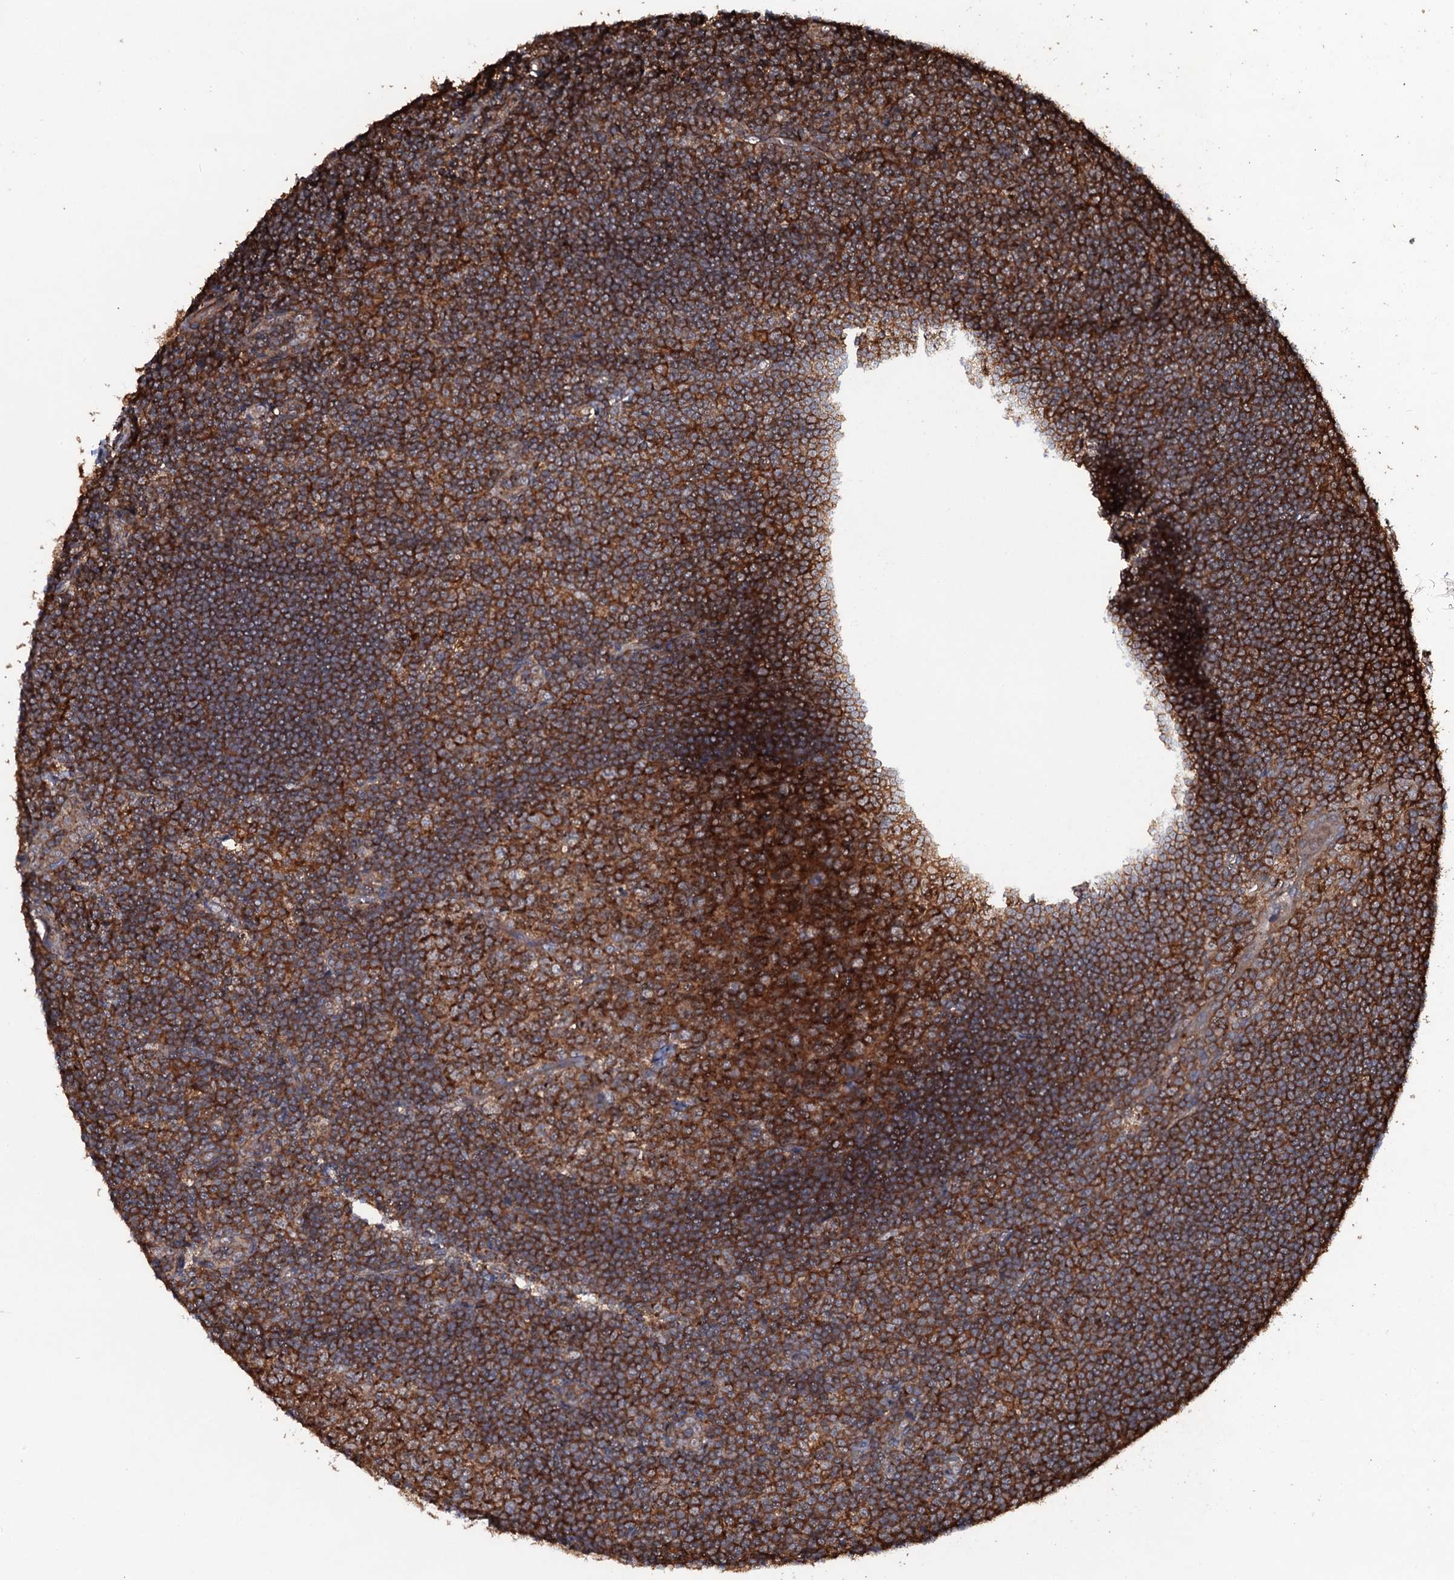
{"staining": {"intensity": "strong", "quantity": ">75%", "location": "cytoplasmic/membranous"}, "tissue": "tonsil", "cell_type": "Germinal center cells", "image_type": "normal", "snomed": [{"axis": "morphology", "description": "Normal tissue, NOS"}, {"axis": "topography", "description": "Tonsil"}], "caption": "The micrograph exhibits staining of benign tonsil, revealing strong cytoplasmic/membranous protein positivity (brown color) within germinal center cells.", "gene": "VWA8", "patient": {"sex": "male", "age": 27}}